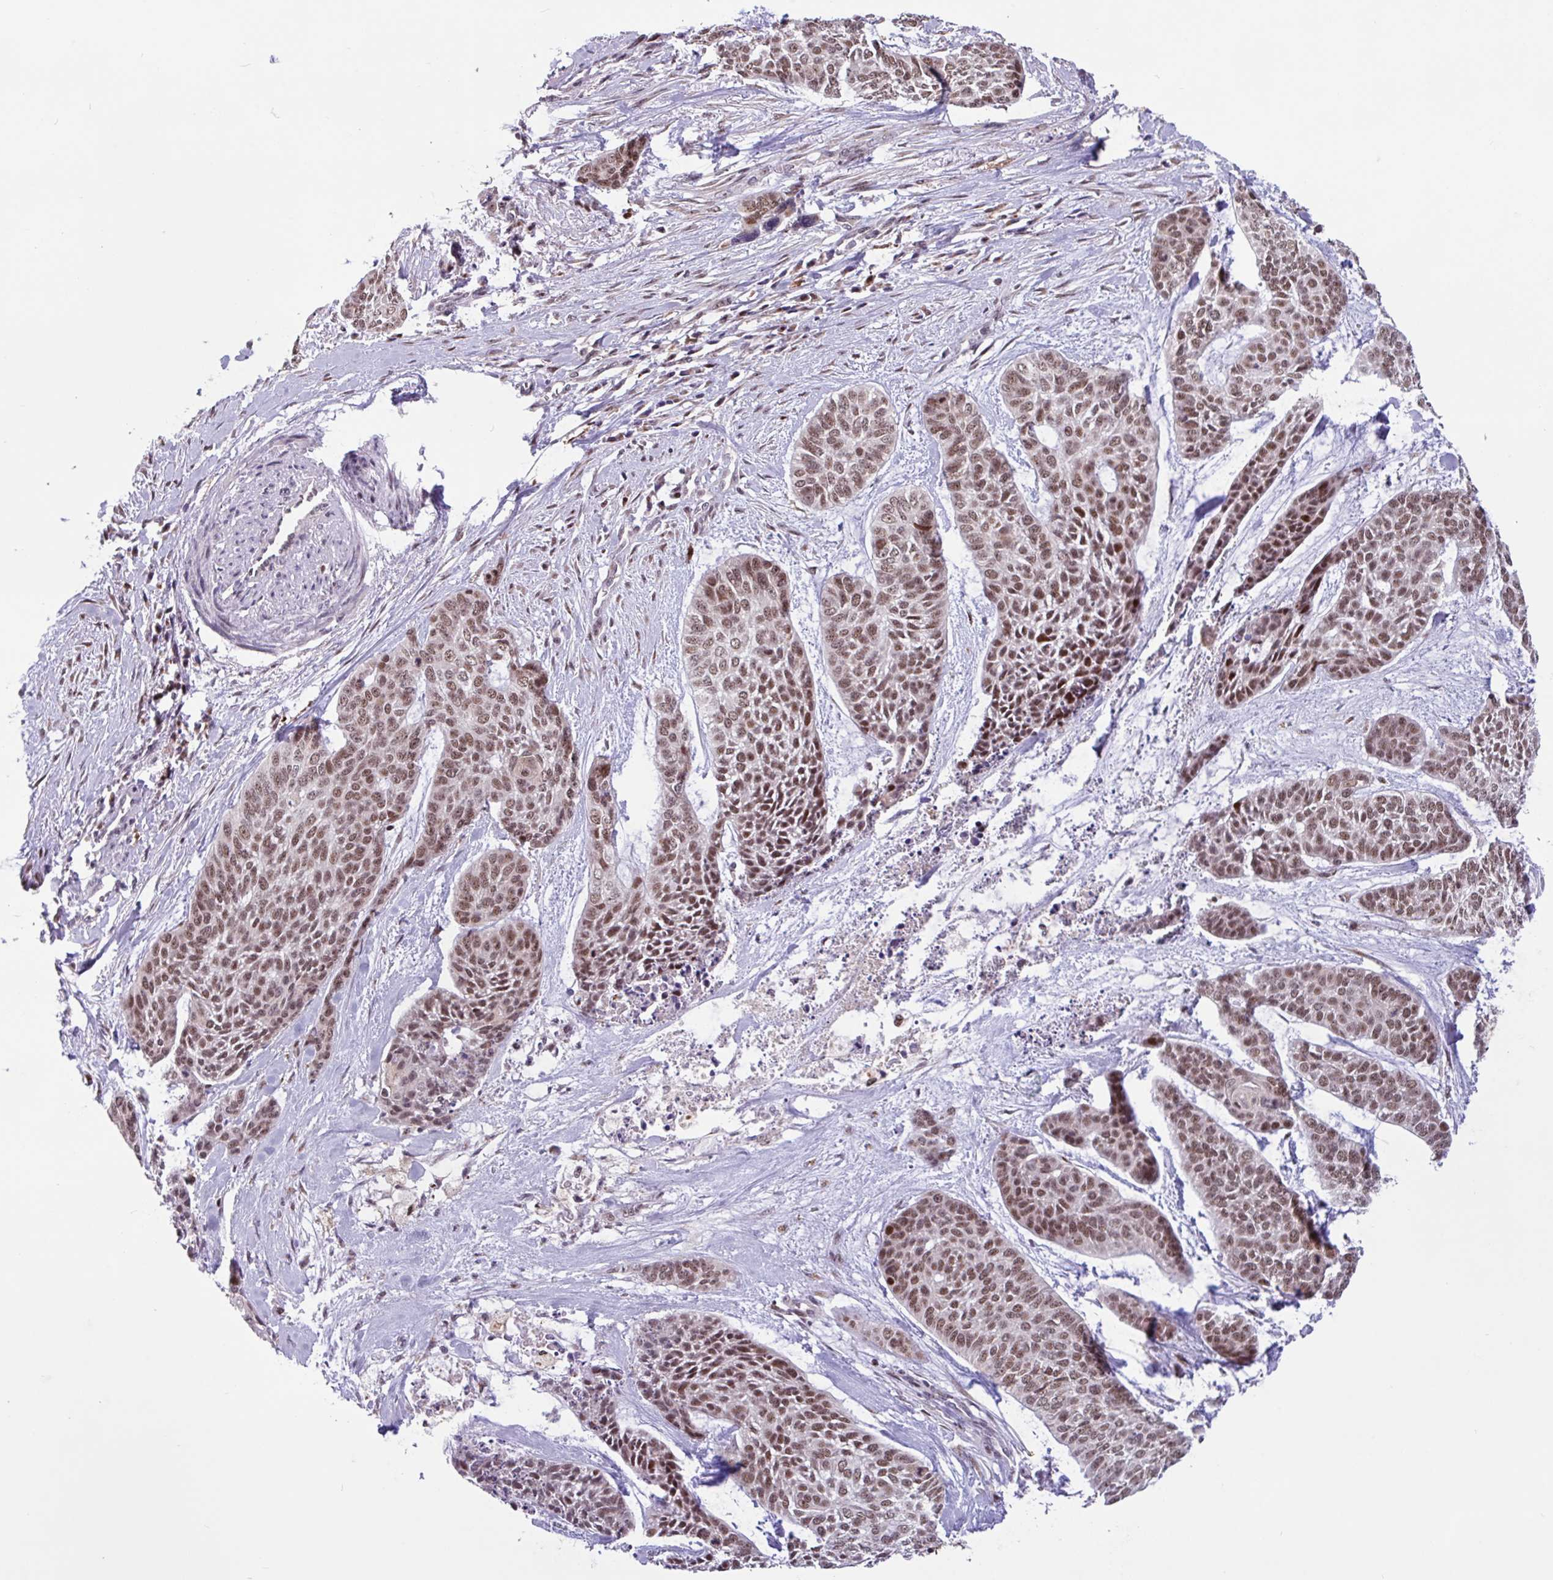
{"staining": {"intensity": "moderate", "quantity": ">75%", "location": "nuclear"}, "tissue": "skin cancer", "cell_type": "Tumor cells", "image_type": "cancer", "snomed": [{"axis": "morphology", "description": "Basal cell carcinoma"}, {"axis": "topography", "description": "Skin"}], "caption": "Brown immunohistochemical staining in human basal cell carcinoma (skin) demonstrates moderate nuclear expression in approximately >75% of tumor cells.", "gene": "BRD3", "patient": {"sex": "female", "age": 64}}